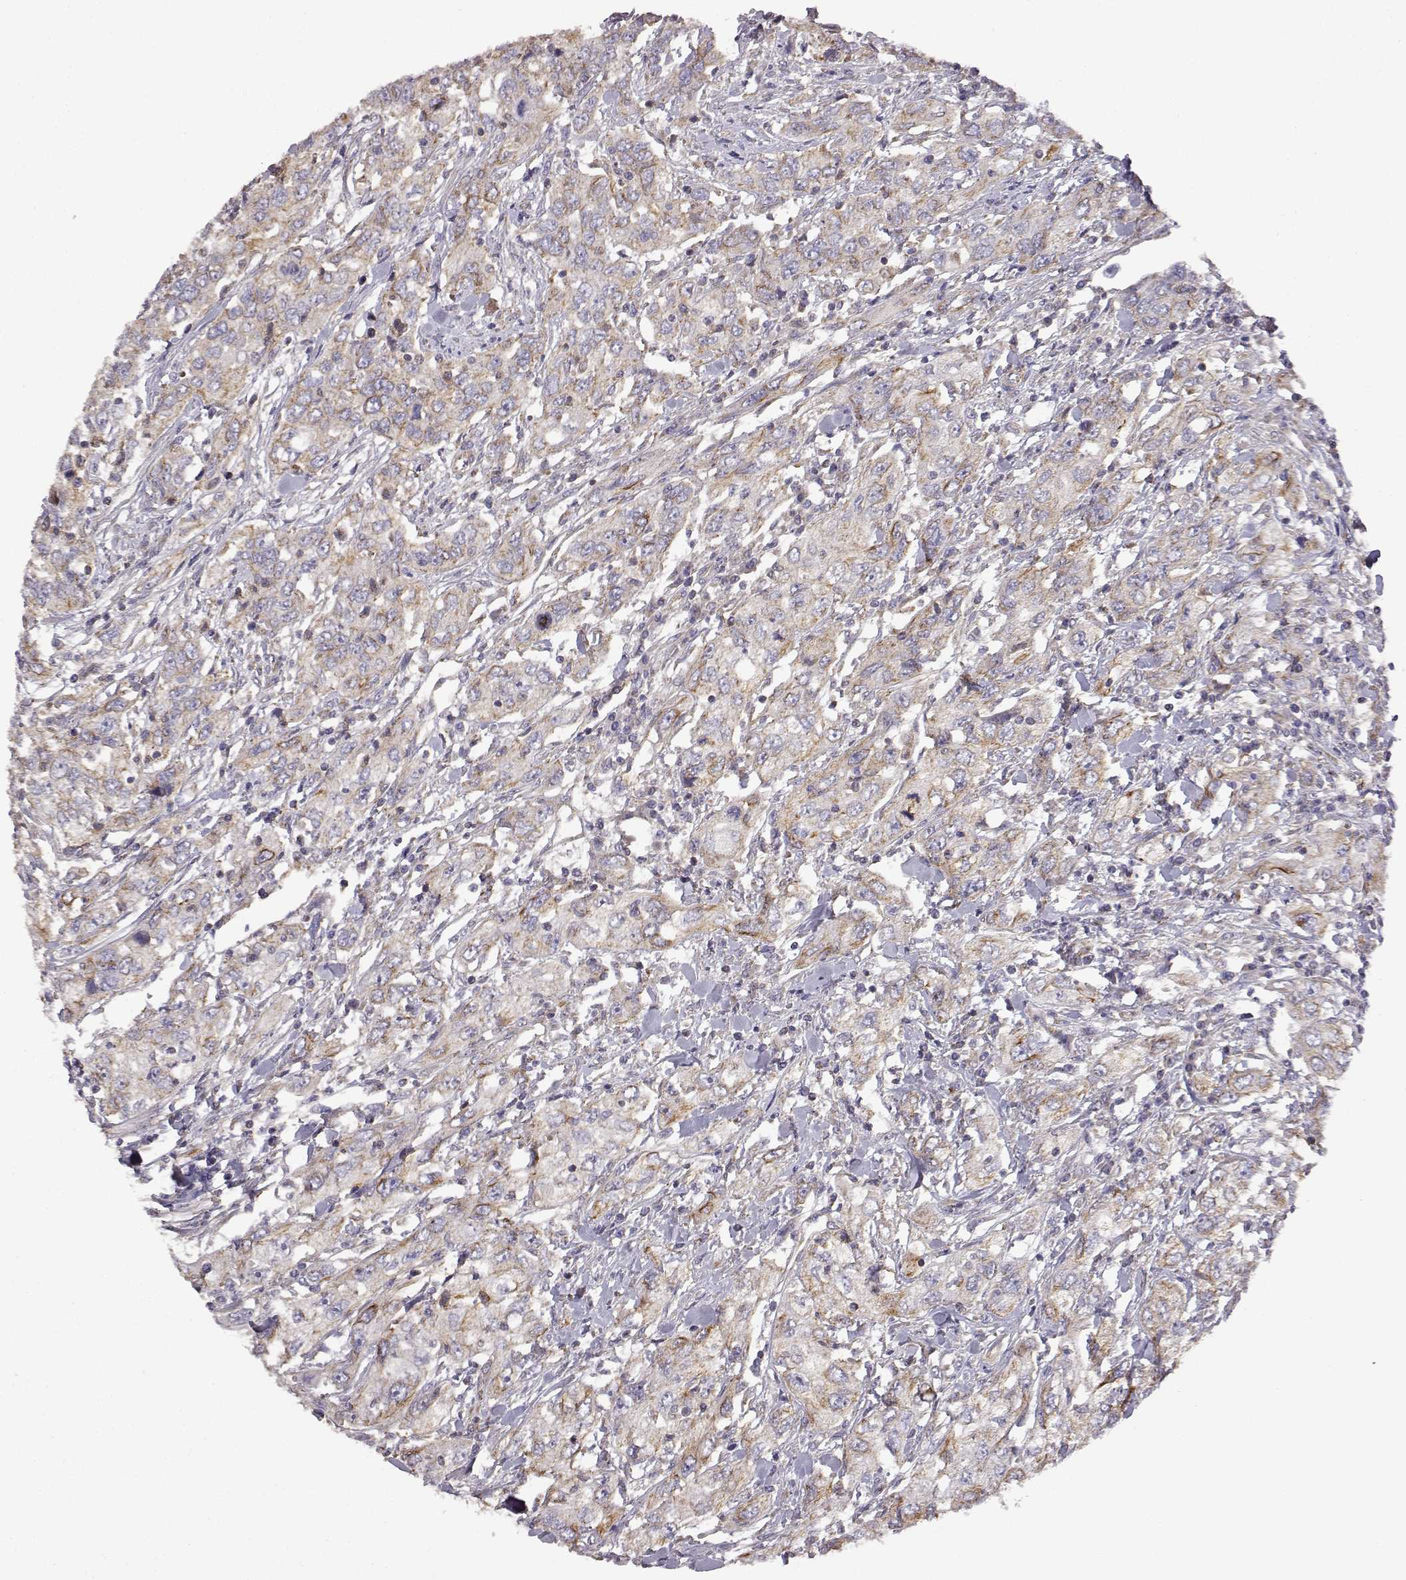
{"staining": {"intensity": "weak", "quantity": "<25%", "location": "cytoplasmic/membranous"}, "tissue": "urothelial cancer", "cell_type": "Tumor cells", "image_type": "cancer", "snomed": [{"axis": "morphology", "description": "Urothelial carcinoma, High grade"}, {"axis": "topography", "description": "Urinary bladder"}], "caption": "High power microscopy photomicrograph of an immunohistochemistry (IHC) image of urothelial carcinoma (high-grade), revealing no significant expression in tumor cells.", "gene": "DDC", "patient": {"sex": "male", "age": 76}}